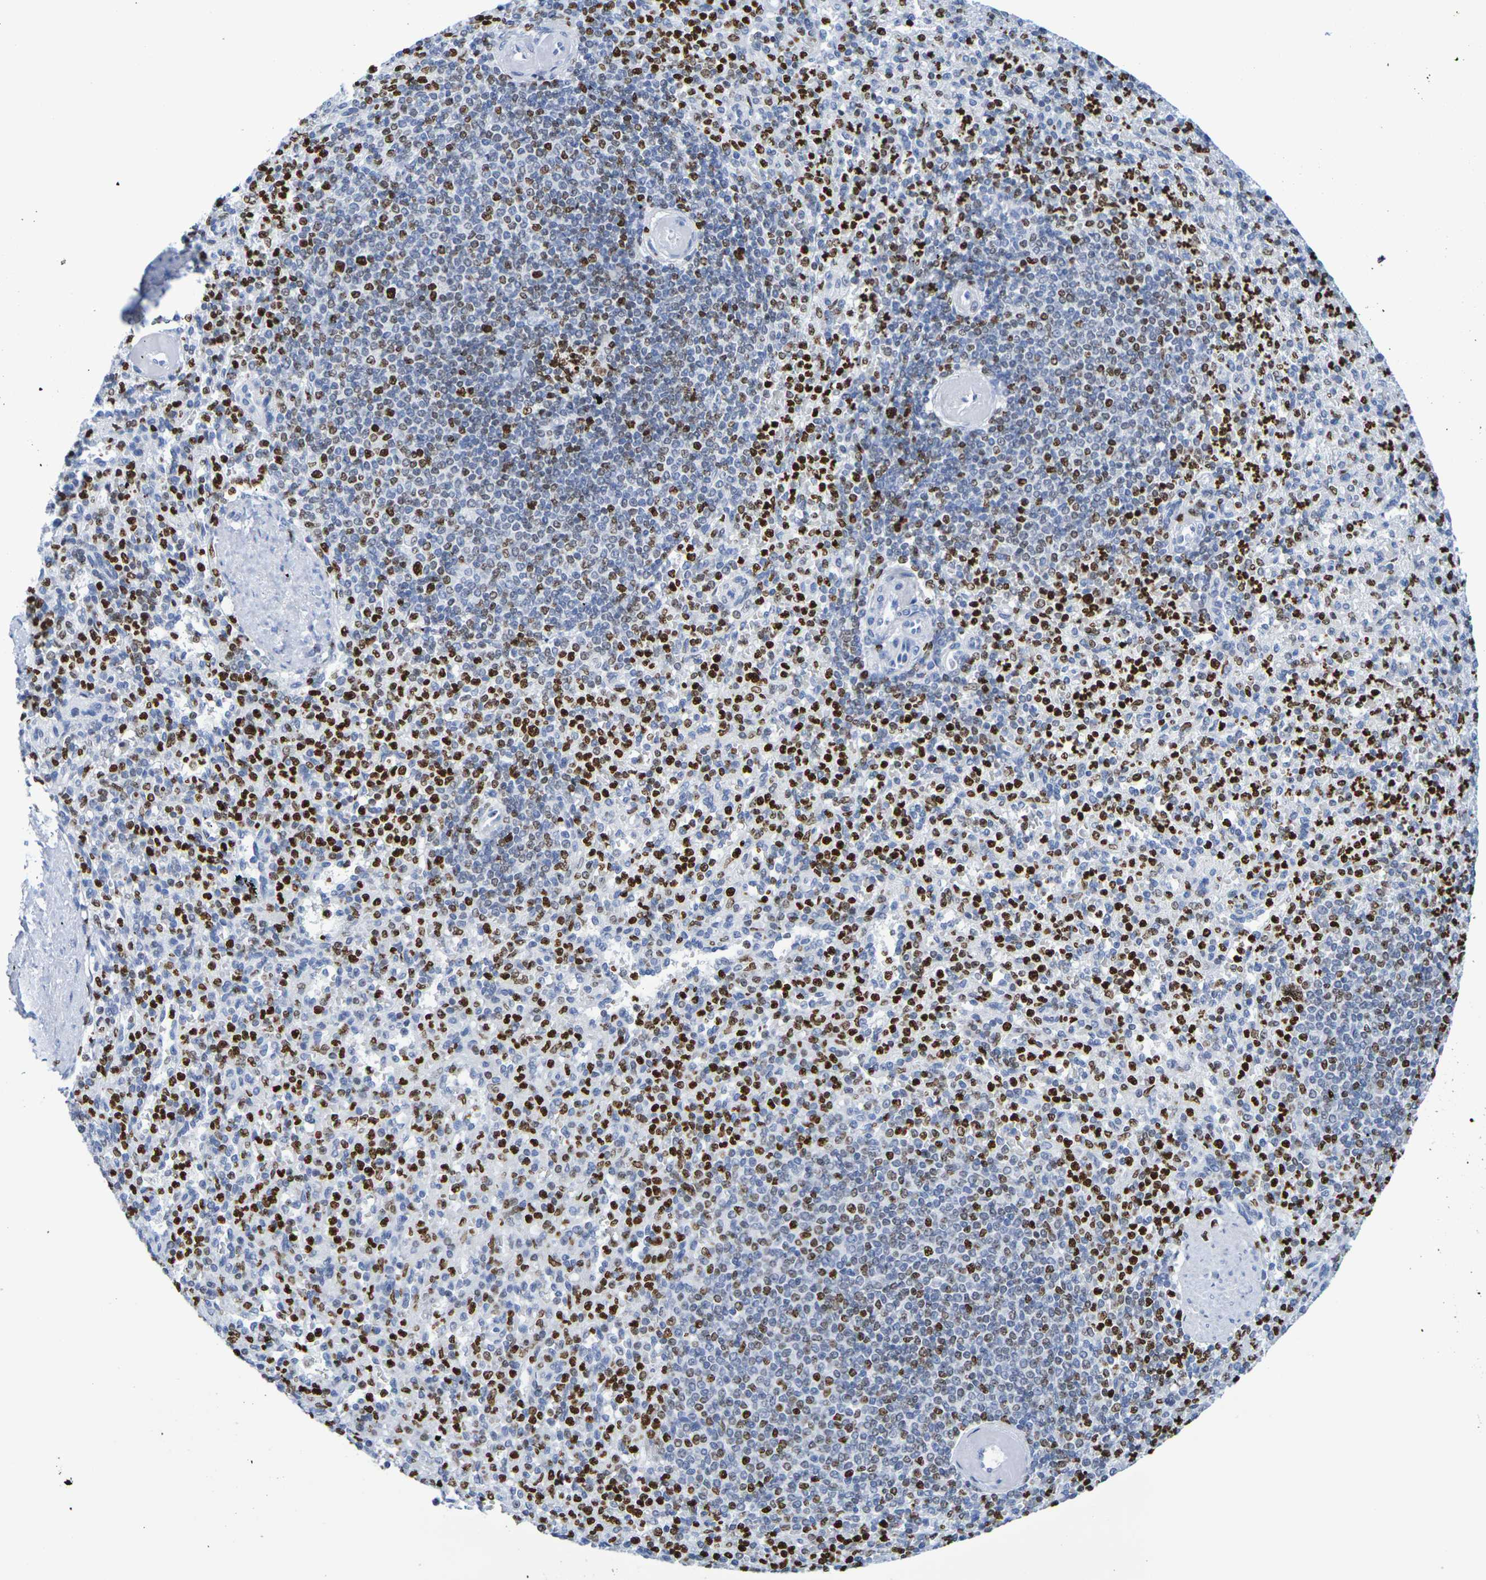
{"staining": {"intensity": "strong", "quantity": "25%-75%", "location": "nuclear"}, "tissue": "spleen", "cell_type": "Cells in red pulp", "image_type": "normal", "snomed": [{"axis": "morphology", "description": "Normal tissue, NOS"}, {"axis": "topography", "description": "Spleen"}], "caption": "Spleen stained with DAB (3,3'-diaminobenzidine) immunohistochemistry displays high levels of strong nuclear expression in about 25%-75% of cells in red pulp. (brown staining indicates protein expression, while blue staining denotes nuclei).", "gene": "H1", "patient": {"sex": "female", "age": 74}}